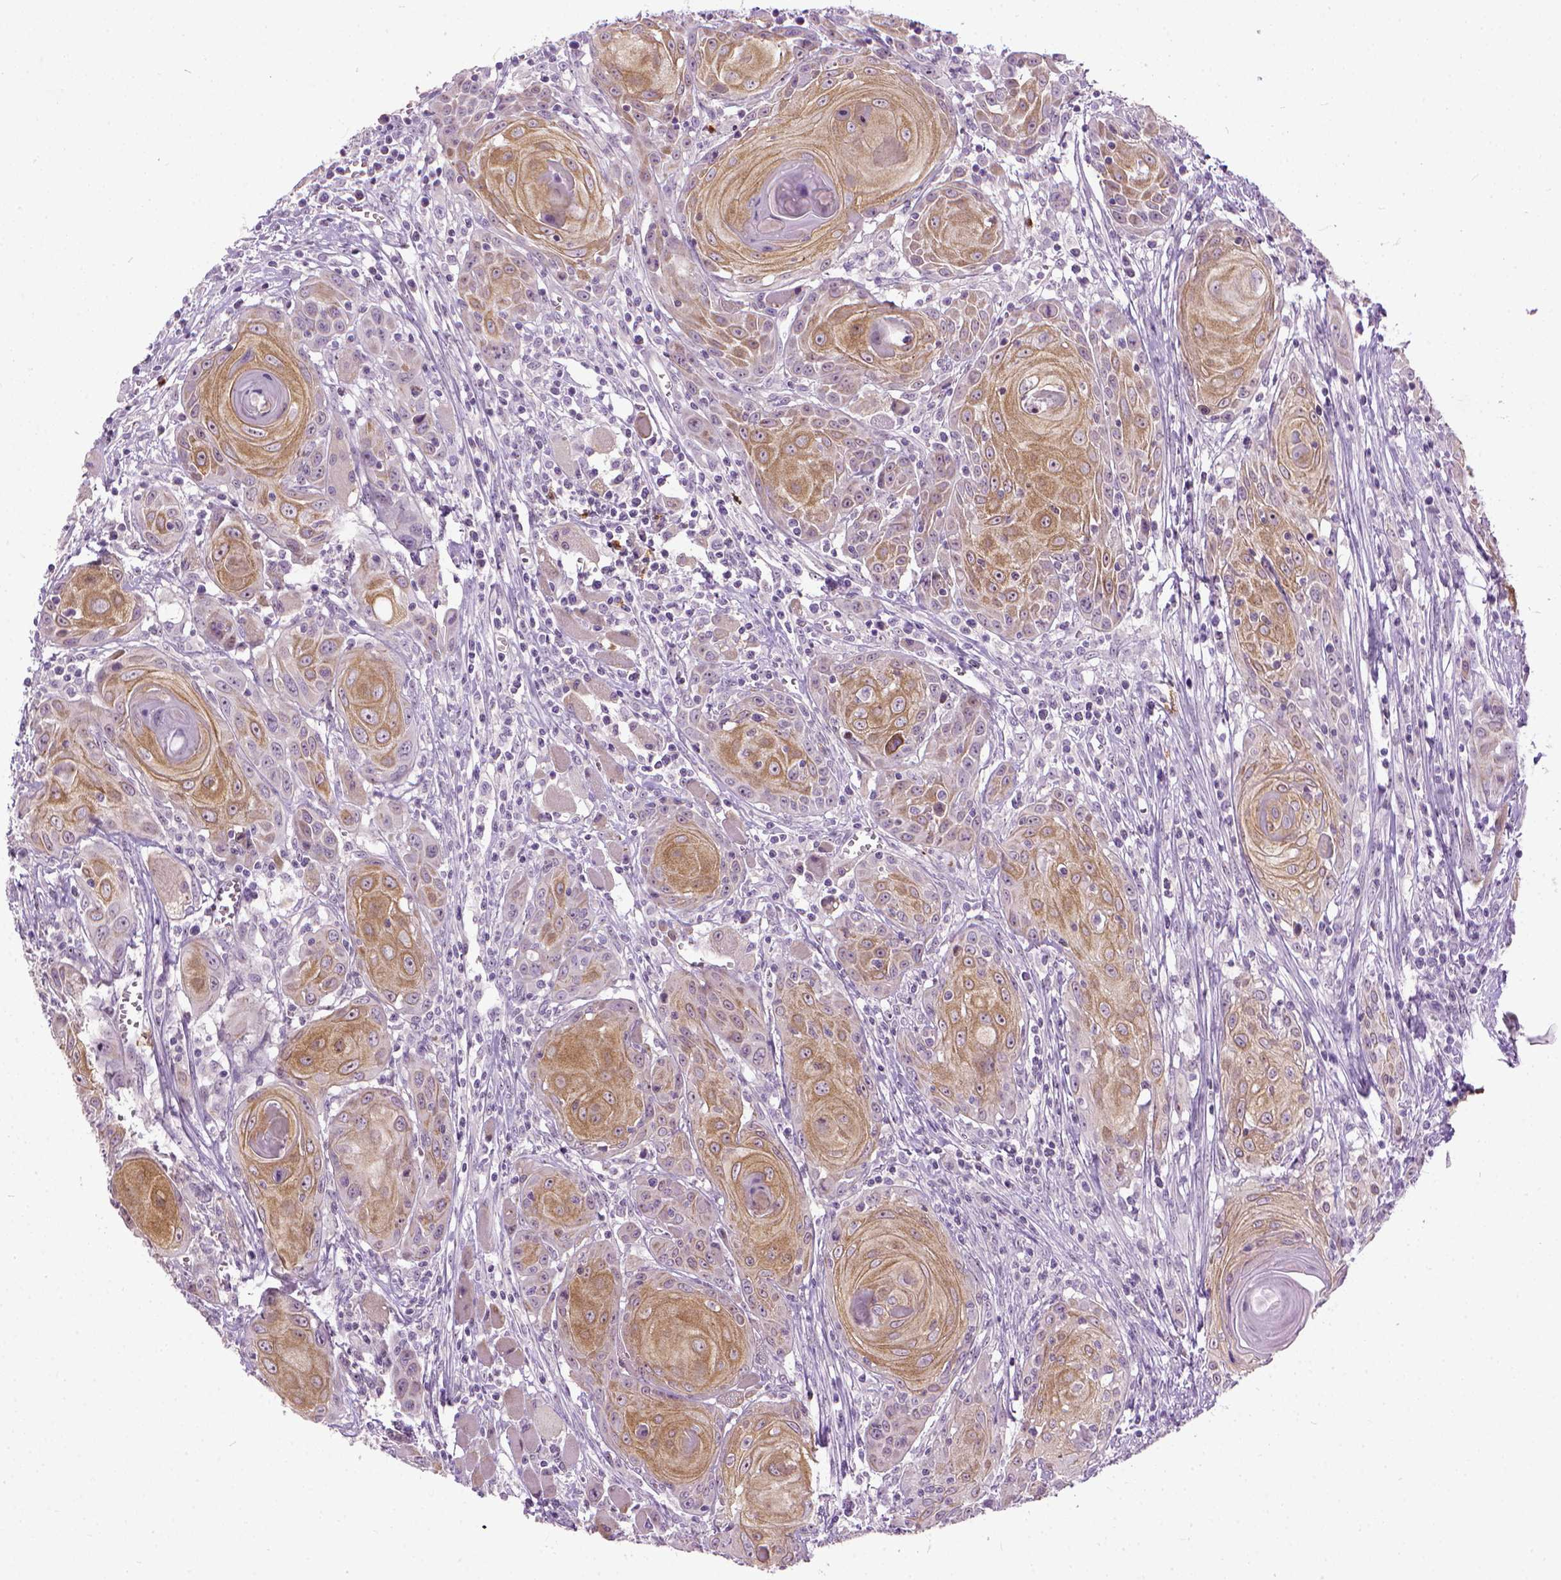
{"staining": {"intensity": "moderate", "quantity": "25%-75%", "location": "cytoplasmic/membranous"}, "tissue": "head and neck cancer", "cell_type": "Tumor cells", "image_type": "cancer", "snomed": [{"axis": "morphology", "description": "Squamous cell carcinoma, NOS"}, {"axis": "topography", "description": "Head-Neck"}], "caption": "This is an image of immunohistochemistry (IHC) staining of squamous cell carcinoma (head and neck), which shows moderate expression in the cytoplasmic/membranous of tumor cells.", "gene": "MAPT", "patient": {"sex": "female", "age": 80}}